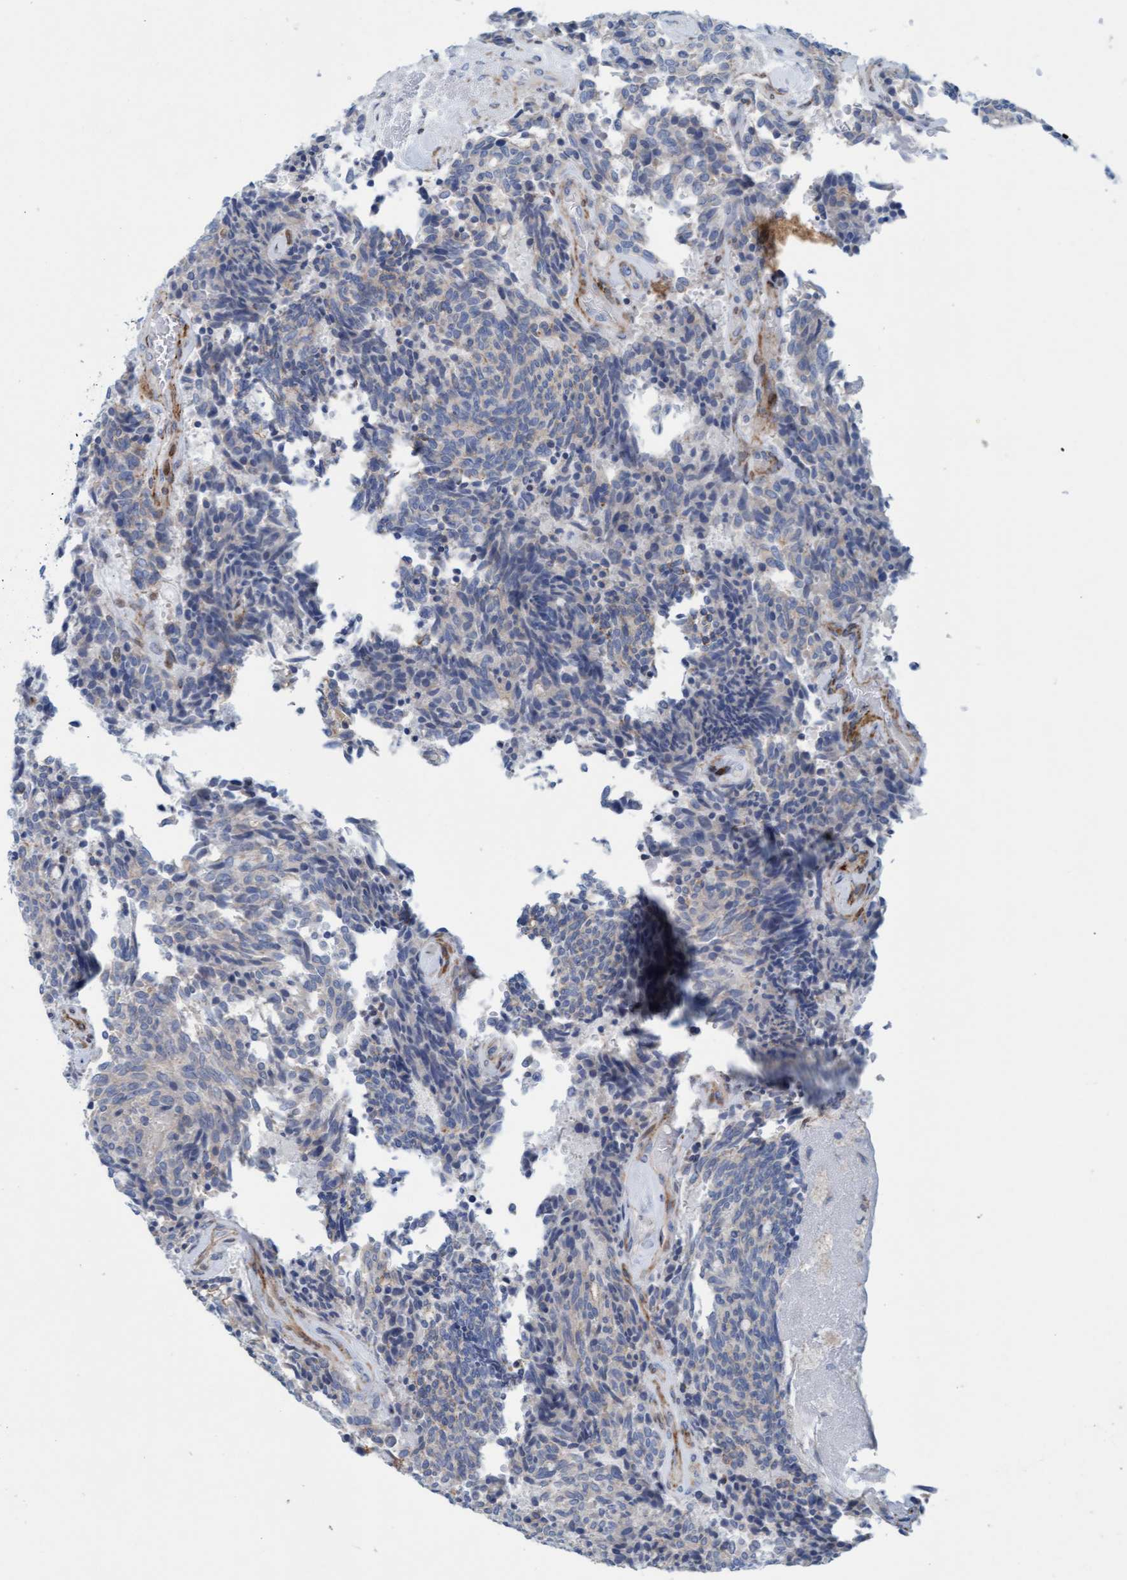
{"staining": {"intensity": "negative", "quantity": "none", "location": "none"}, "tissue": "carcinoid", "cell_type": "Tumor cells", "image_type": "cancer", "snomed": [{"axis": "morphology", "description": "Carcinoid, malignant, NOS"}, {"axis": "topography", "description": "Pancreas"}], "caption": "A high-resolution image shows immunohistochemistry (IHC) staining of carcinoid, which exhibits no significant staining in tumor cells.", "gene": "MTFR1", "patient": {"sex": "female", "age": 54}}